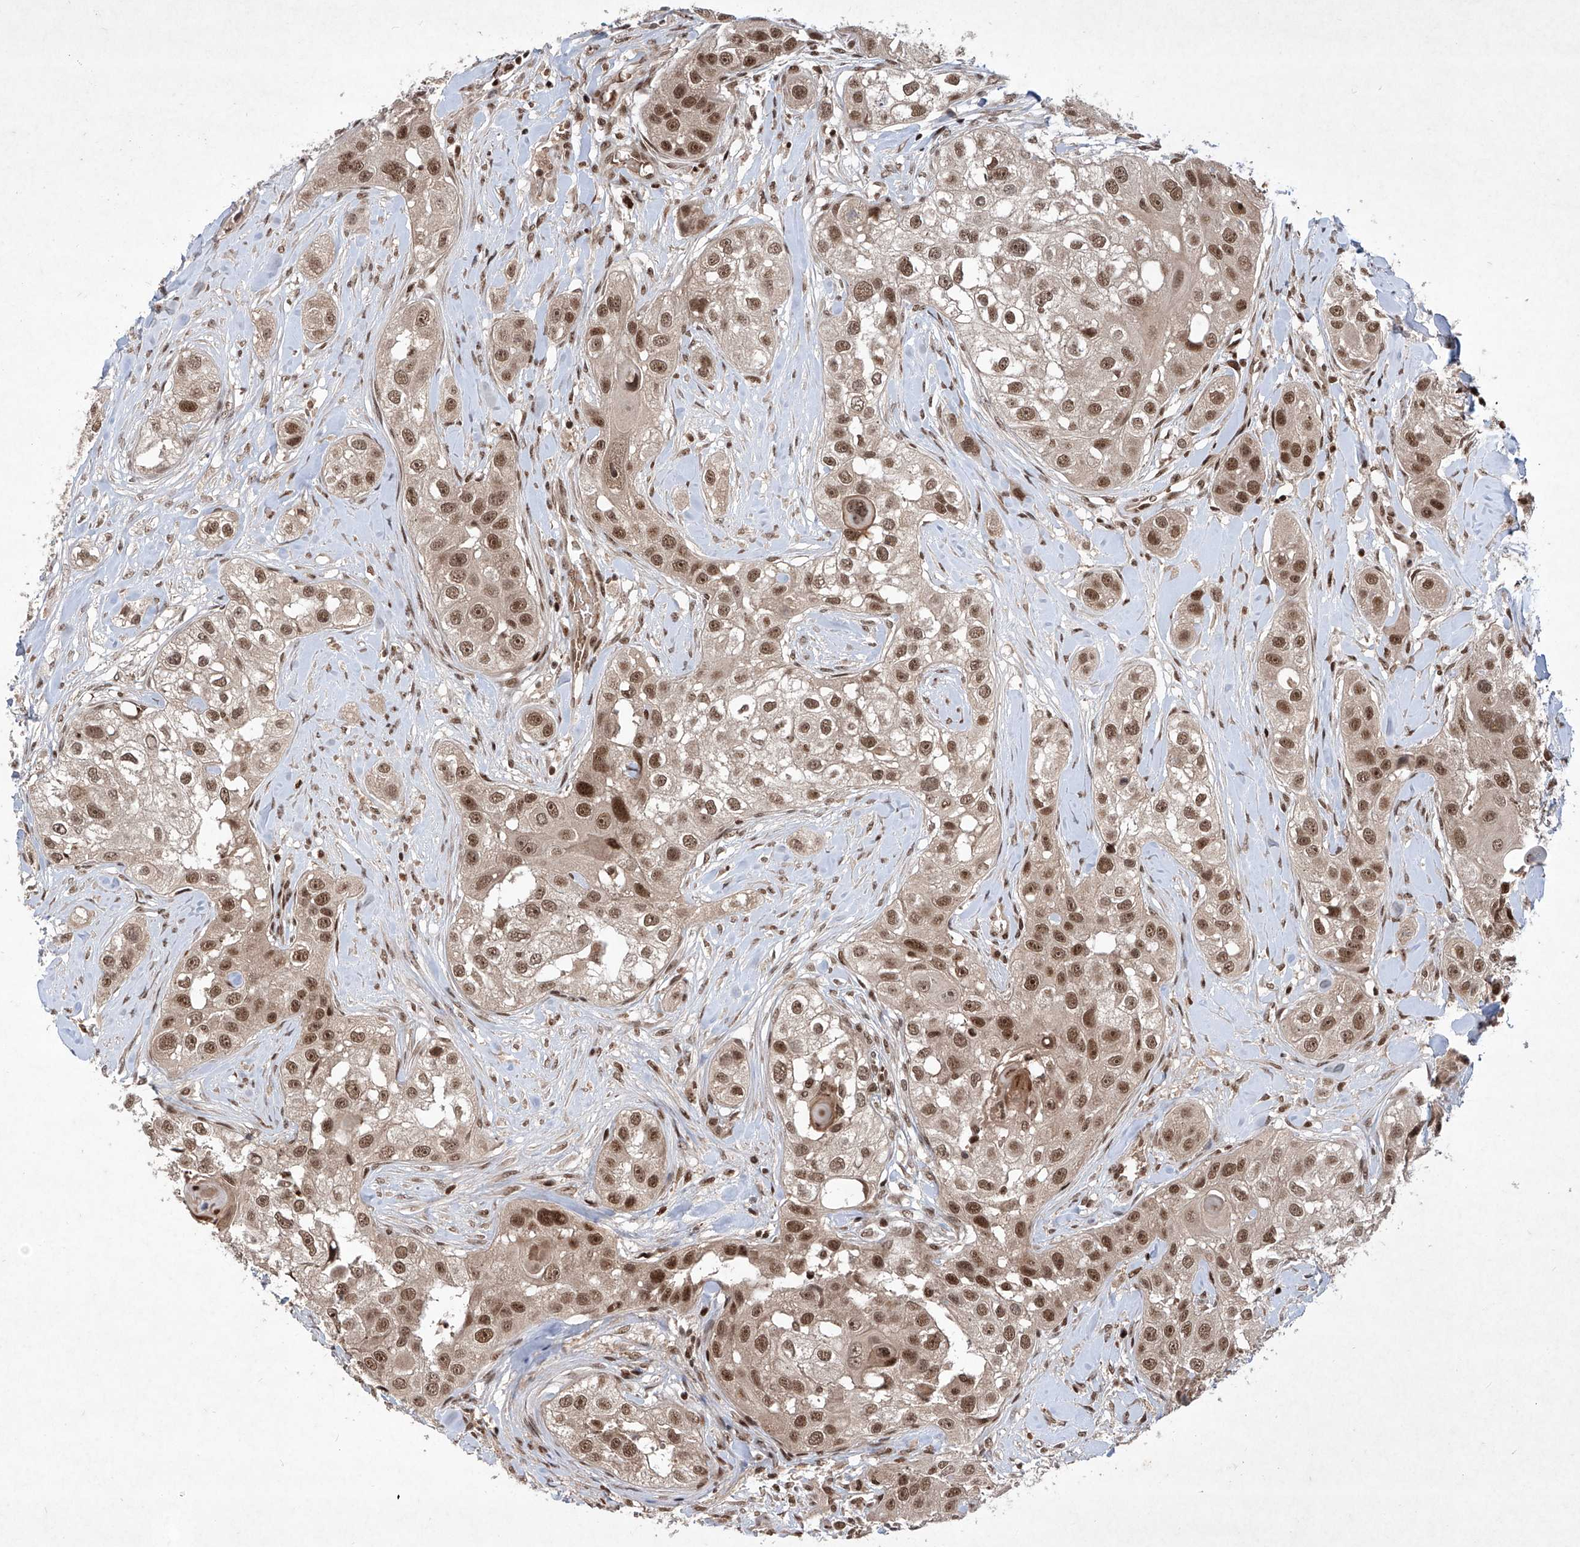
{"staining": {"intensity": "moderate", "quantity": ">75%", "location": "nuclear"}, "tissue": "head and neck cancer", "cell_type": "Tumor cells", "image_type": "cancer", "snomed": [{"axis": "morphology", "description": "Normal tissue, NOS"}, {"axis": "morphology", "description": "Squamous cell carcinoma, NOS"}, {"axis": "topography", "description": "Skeletal muscle"}, {"axis": "topography", "description": "Head-Neck"}], "caption": "IHC image of neoplastic tissue: squamous cell carcinoma (head and neck) stained using IHC displays medium levels of moderate protein expression localized specifically in the nuclear of tumor cells, appearing as a nuclear brown color.", "gene": "IRF2", "patient": {"sex": "male", "age": 51}}